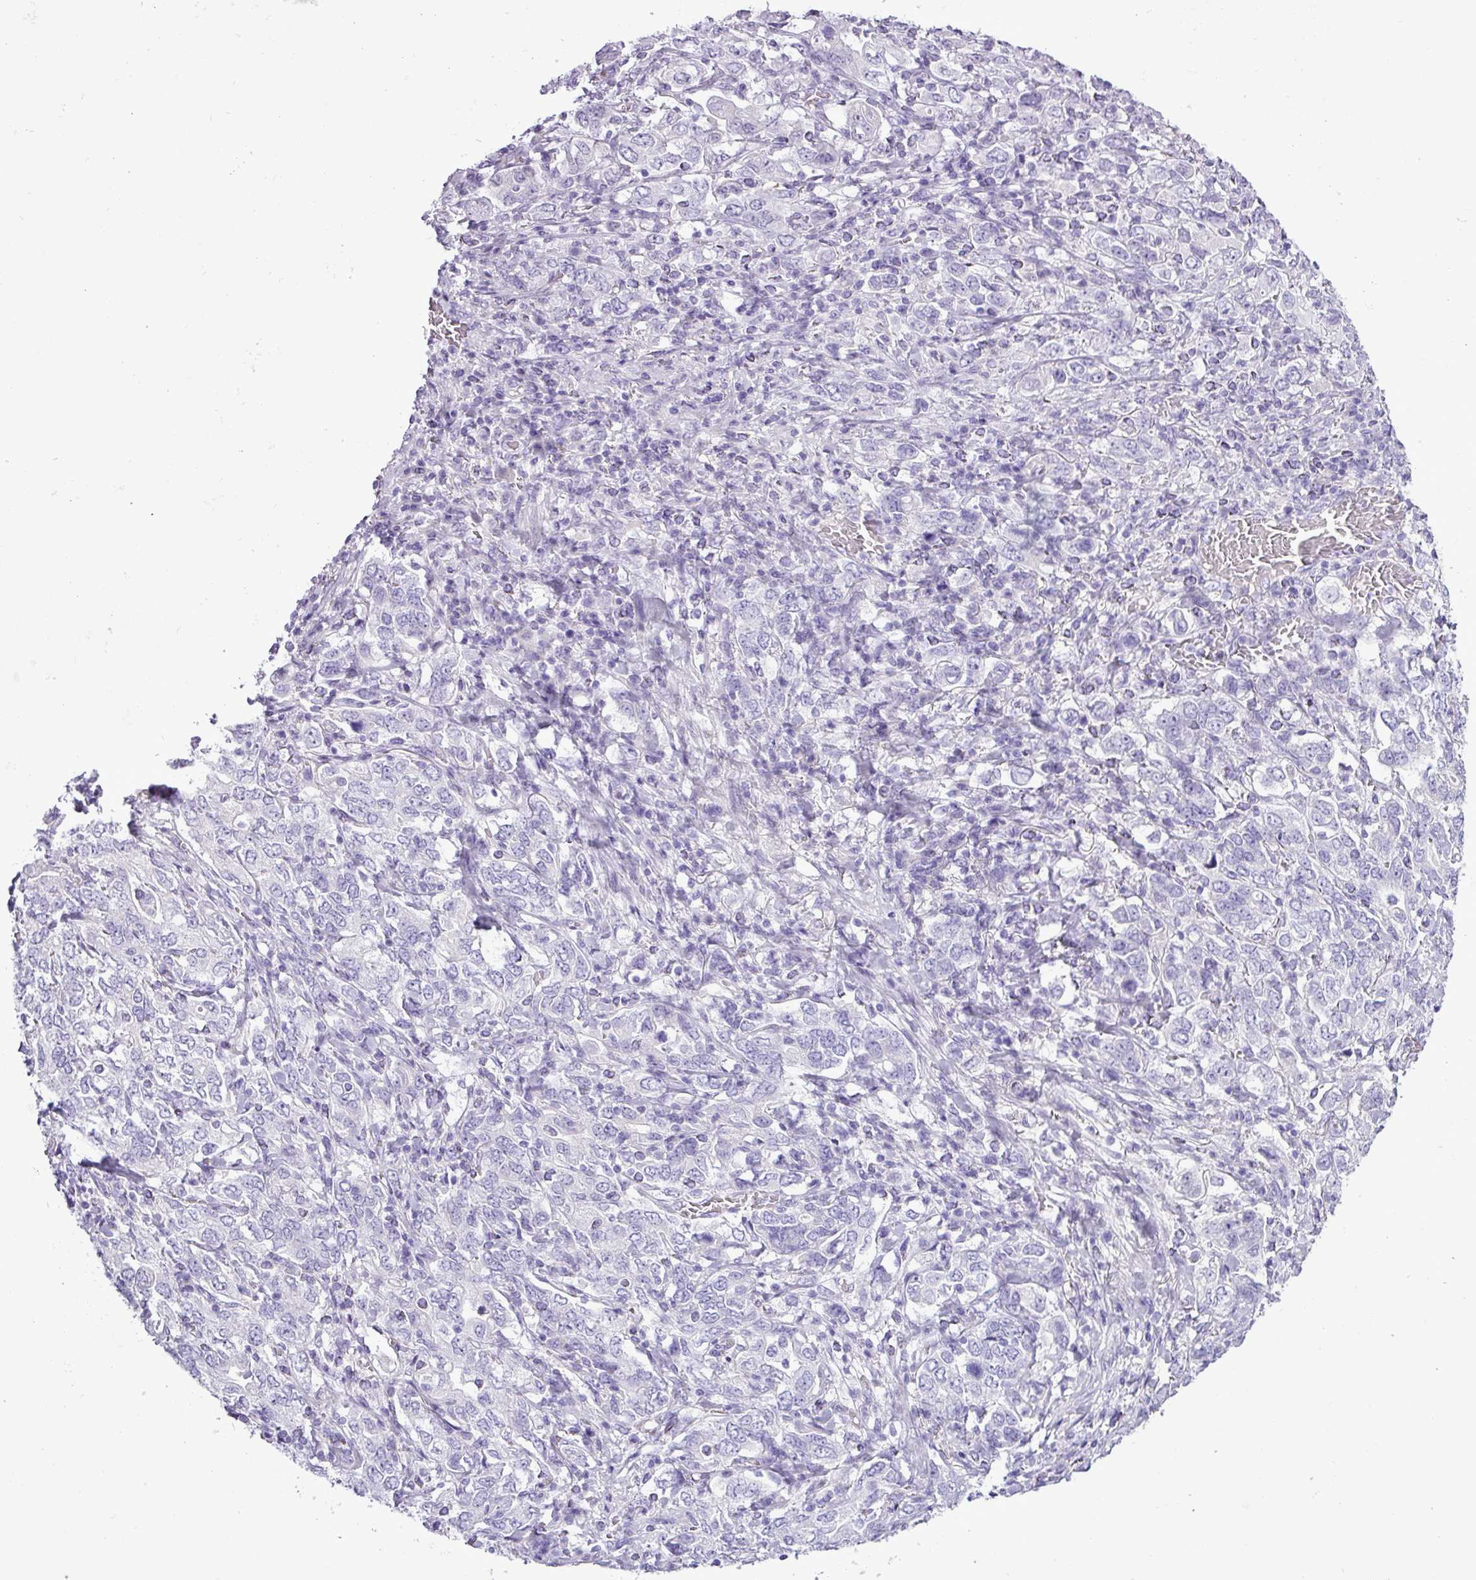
{"staining": {"intensity": "negative", "quantity": "none", "location": "none"}, "tissue": "stomach cancer", "cell_type": "Tumor cells", "image_type": "cancer", "snomed": [{"axis": "morphology", "description": "Adenocarcinoma, NOS"}, {"axis": "topography", "description": "Stomach, upper"}, {"axis": "topography", "description": "Stomach"}], "caption": "The photomicrograph shows no staining of tumor cells in adenocarcinoma (stomach).", "gene": "ALDH3A1", "patient": {"sex": "male", "age": 62}}